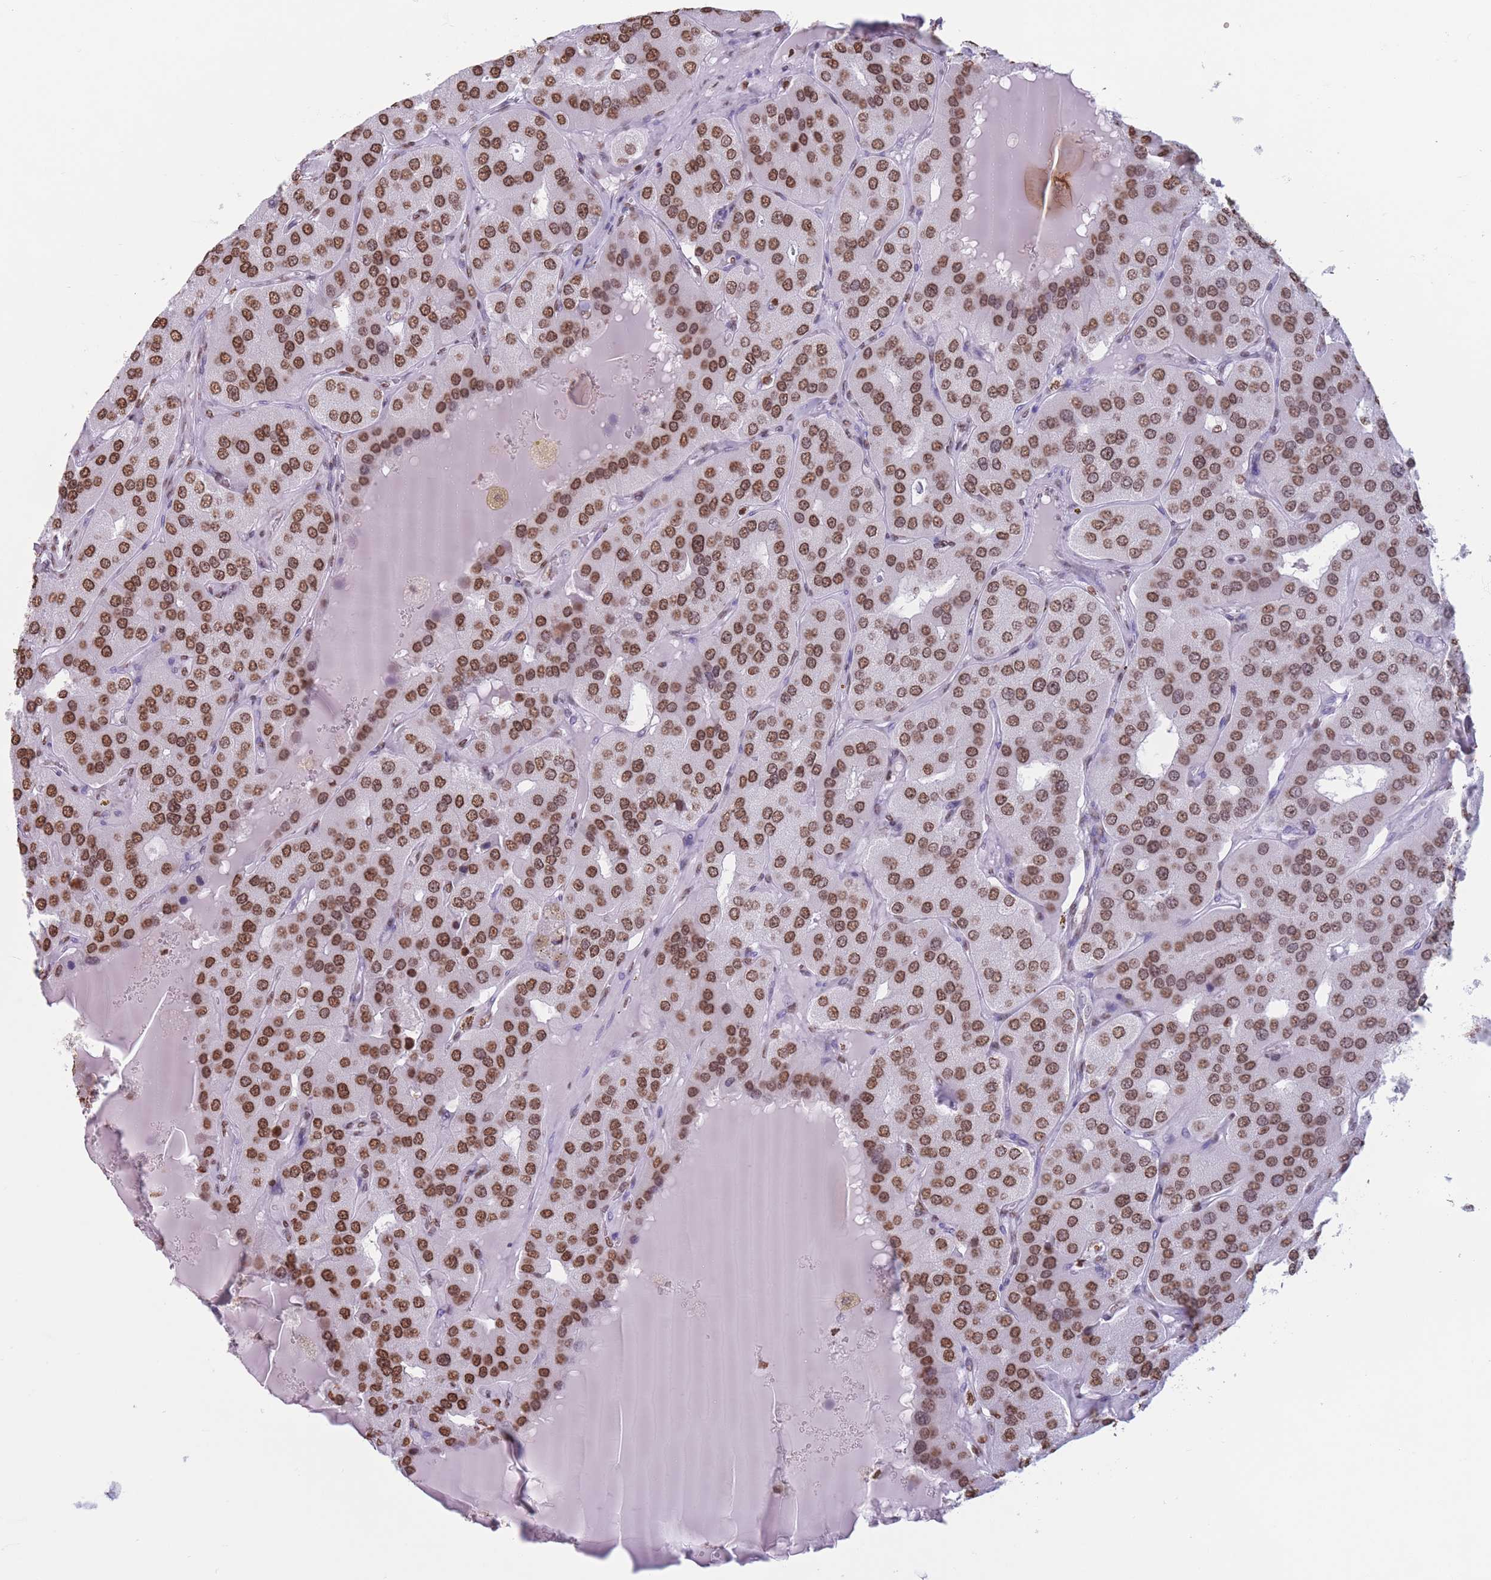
{"staining": {"intensity": "strong", "quantity": ">75%", "location": "nuclear"}, "tissue": "parathyroid gland", "cell_type": "Glandular cells", "image_type": "normal", "snomed": [{"axis": "morphology", "description": "Normal tissue, NOS"}, {"axis": "morphology", "description": "Adenoma, NOS"}, {"axis": "topography", "description": "Parathyroid gland"}], "caption": "Strong nuclear protein staining is seen in approximately >75% of glandular cells in parathyroid gland. The staining was performed using DAB, with brown indicating positive protein expression. Nuclei are stained blue with hematoxylin.", "gene": "RYK", "patient": {"sex": "female", "age": 86}}